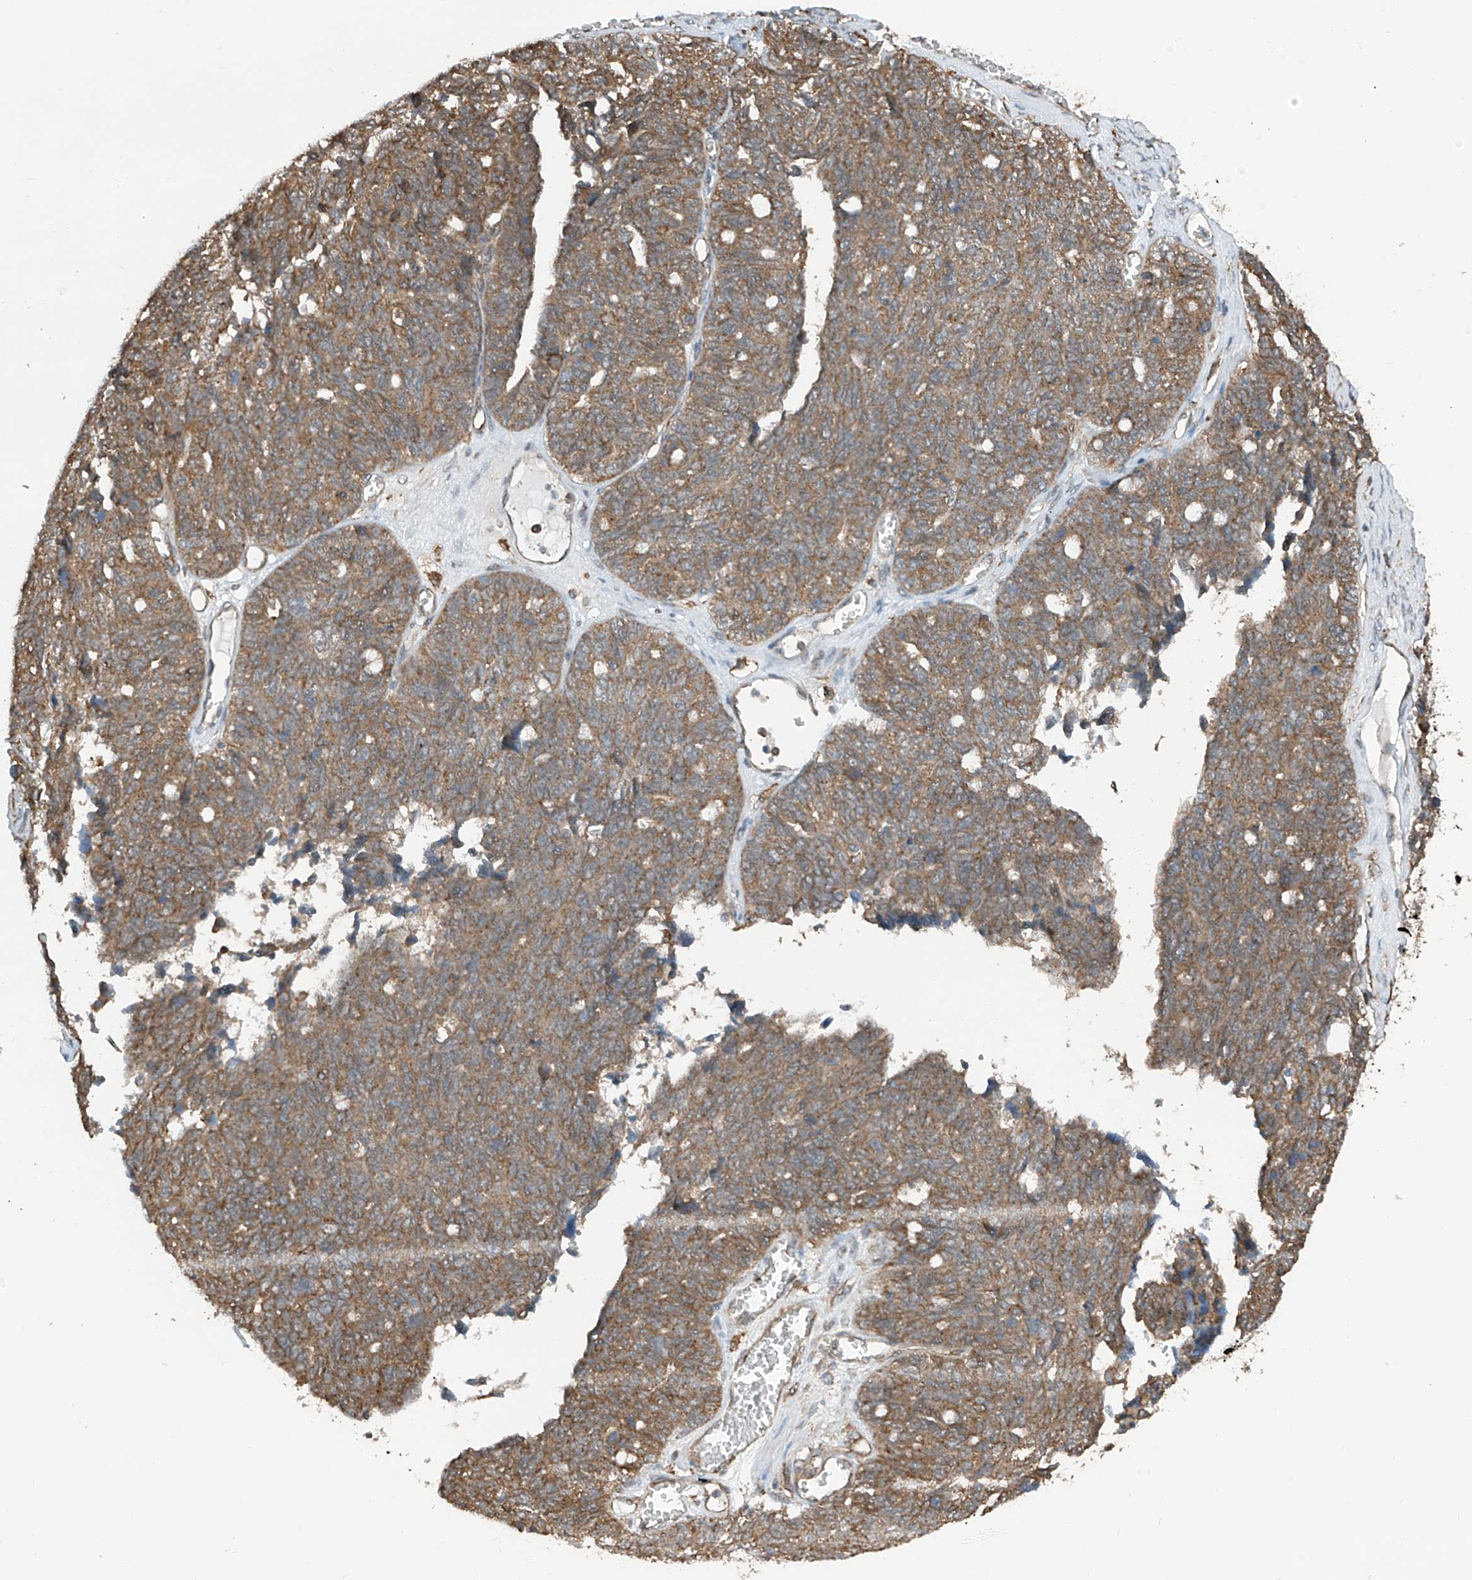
{"staining": {"intensity": "moderate", "quantity": ">75%", "location": "cytoplasmic/membranous"}, "tissue": "ovarian cancer", "cell_type": "Tumor cells", "image_type": "cancer", "snomed": [{"axis": "morphology", "description": "Cystadenocarcinoma, serous, NOS"}, {"axis": "topography", "description": "Ovary"}], "caption": "This is a photomicrograph of IHC staining of serous cystadenocarcinoma (ovarian), which shows moderate positivity in the cytoplasmic/membranous of tumor cells.", "gene": "ZNF189", "patient": {"sex": "female", "age": 79}}